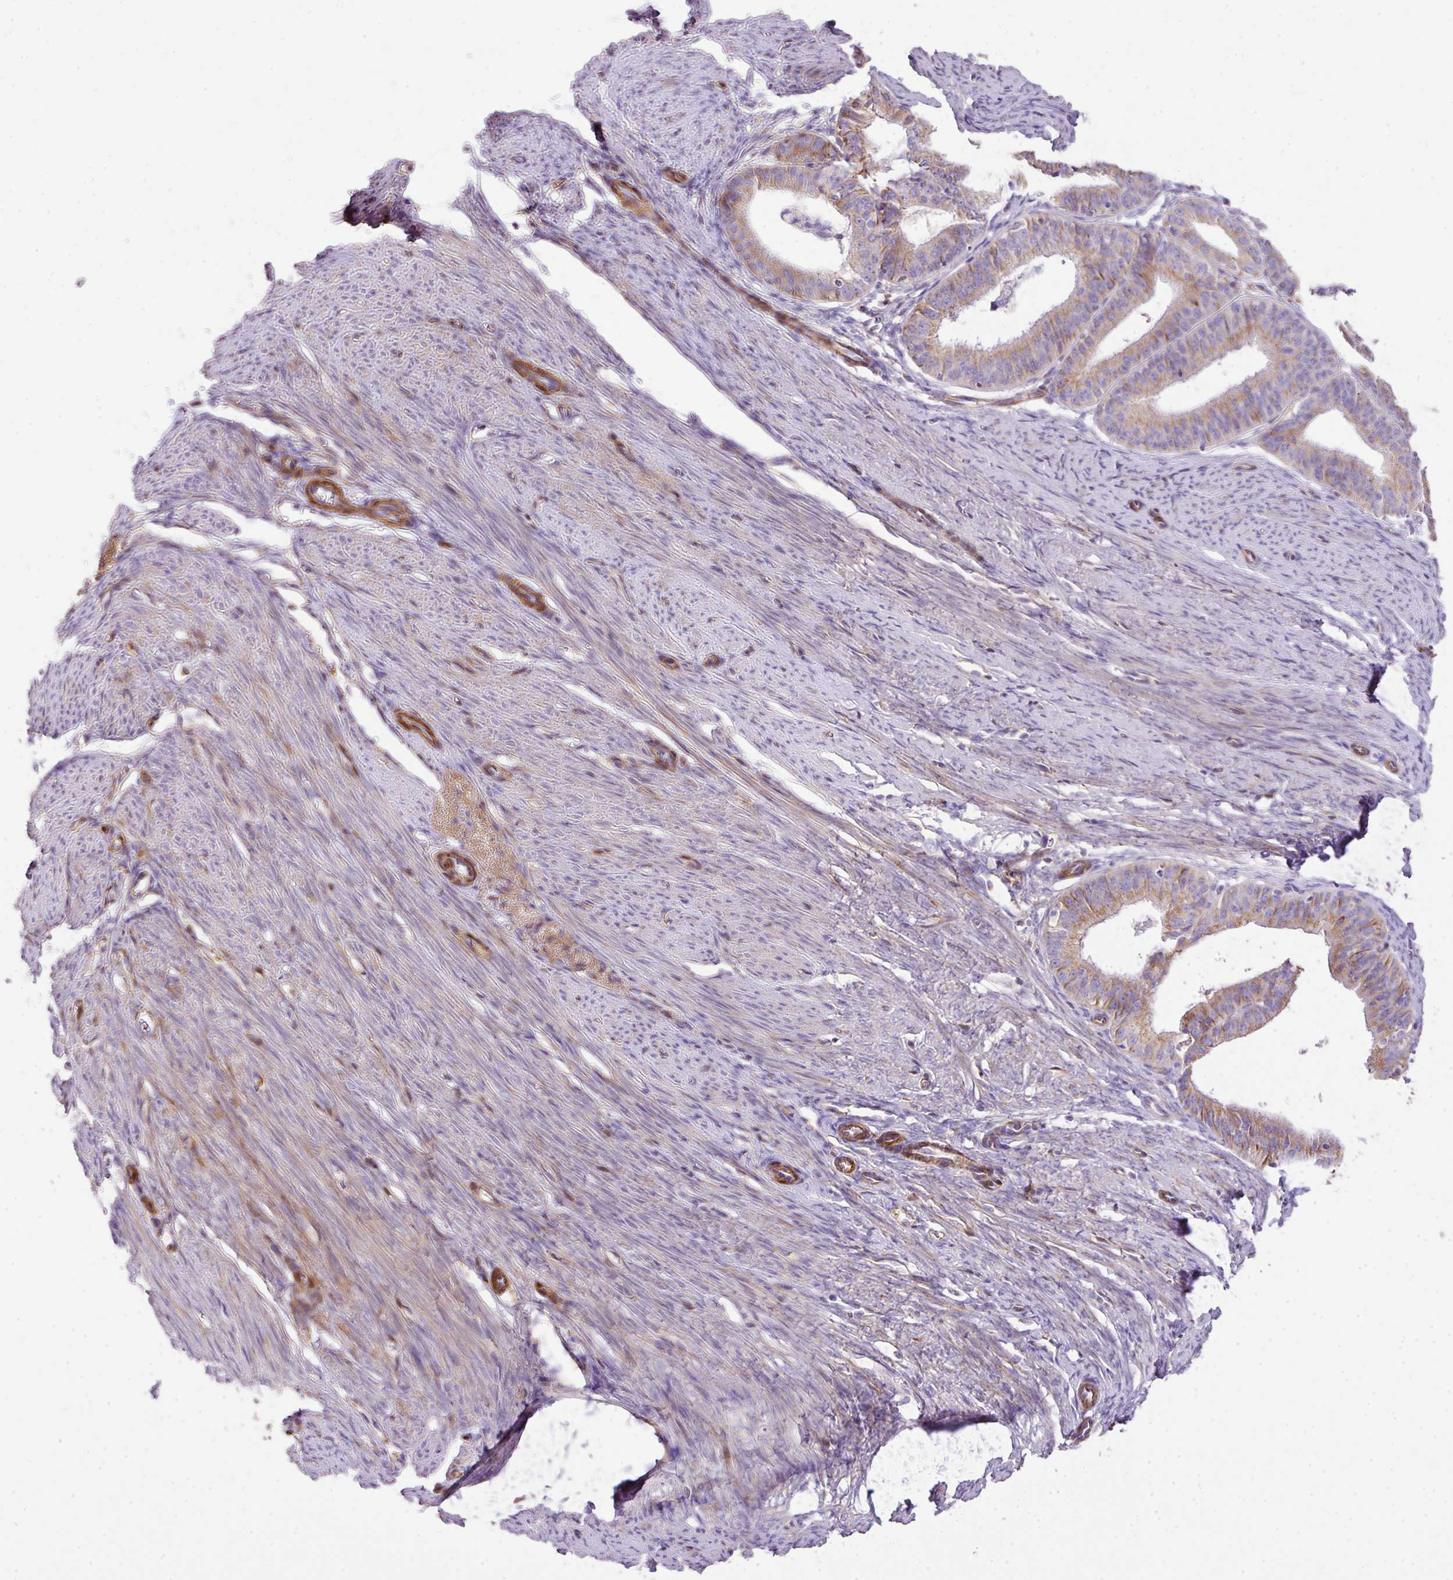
{"staining": {"intensity": "weak", "quantity": ">75%", "location": "cytoplasmic/membranous"}, "tissue": "endometrial cancer", "cell_type": "Tumor cells", "image_type": "cancer", "snomed": [{"axis": "morphology", "description": "Adenocarcinoma, NOS"}, {"axis": "topography", "description": "Endometrium"}], "caption": "A low amount of weak cytoplasmic/membranous expression is seen in approximately >75% of tumor cells in adenocarcinoma (endometrial) tissue. The staining was performed using DAB, with brown indicating positive protein expression. Nuclei are stained blue with hematoxylin.", "gene": "CTXN2", "patient": {"sex": "female", "age": 51}}